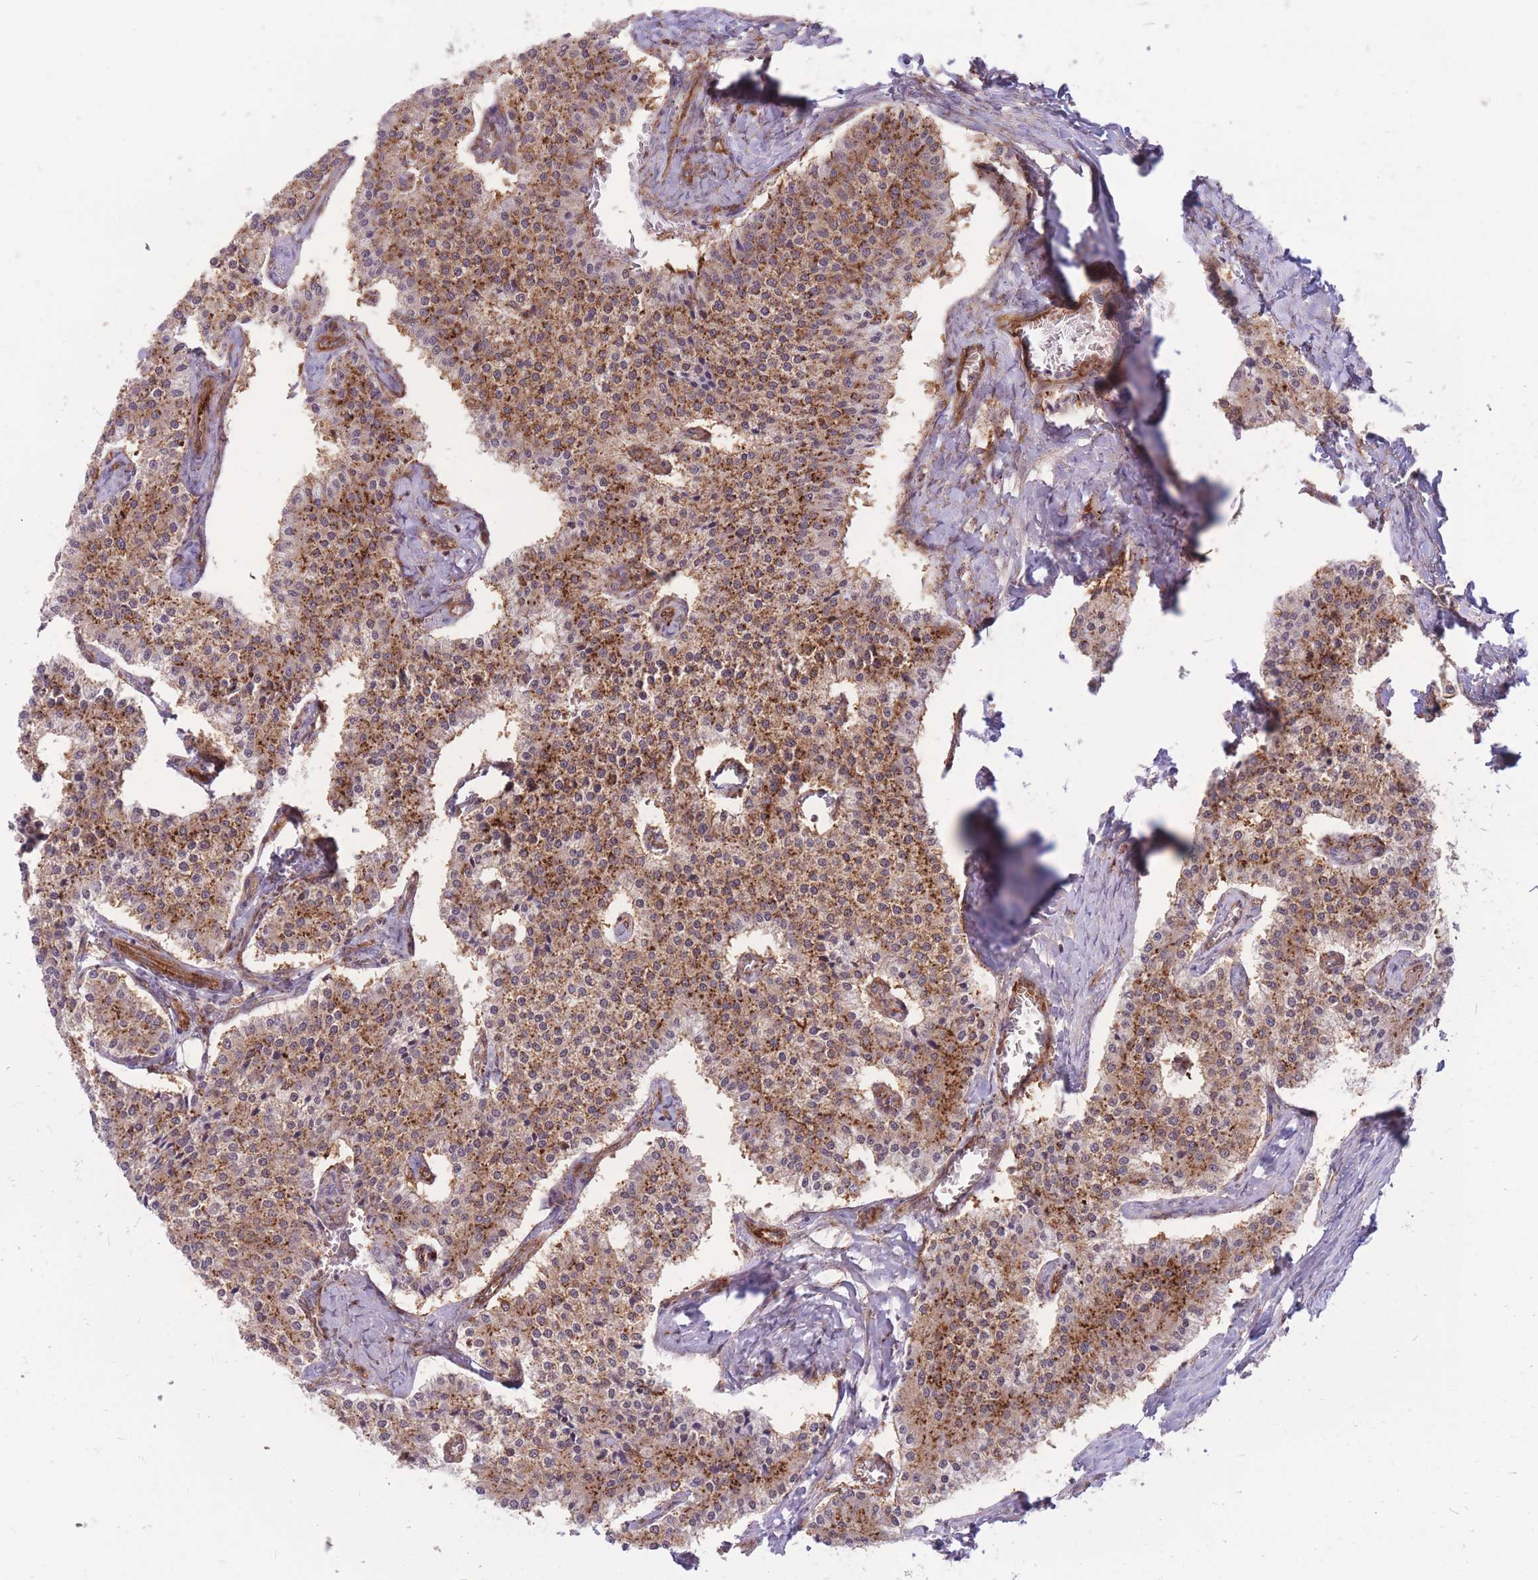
{"staining": {"intensity": "strong", "quantity": "25%-75%", "location": "cytoplasmic/membranous"}, "tissue": "carcinoid", "cell_type": "Tumor cells", "image_type": "cancer", "snomed": [{"axis": "morphology", "description": "Carcinoid, malignant, NOS"}, {"axis": "topography", "description": "Colon"}], "caption": "Carcinoid stained with immunohistochemistry displays strong cytoplasmic/membranous positivity in about 25%-75% of tumor cells. The protein of interest is shown in brown color, while the nuclei are stained blue.", "gene": "TCF20", "patient": {"sex": "female", "age": 52}}